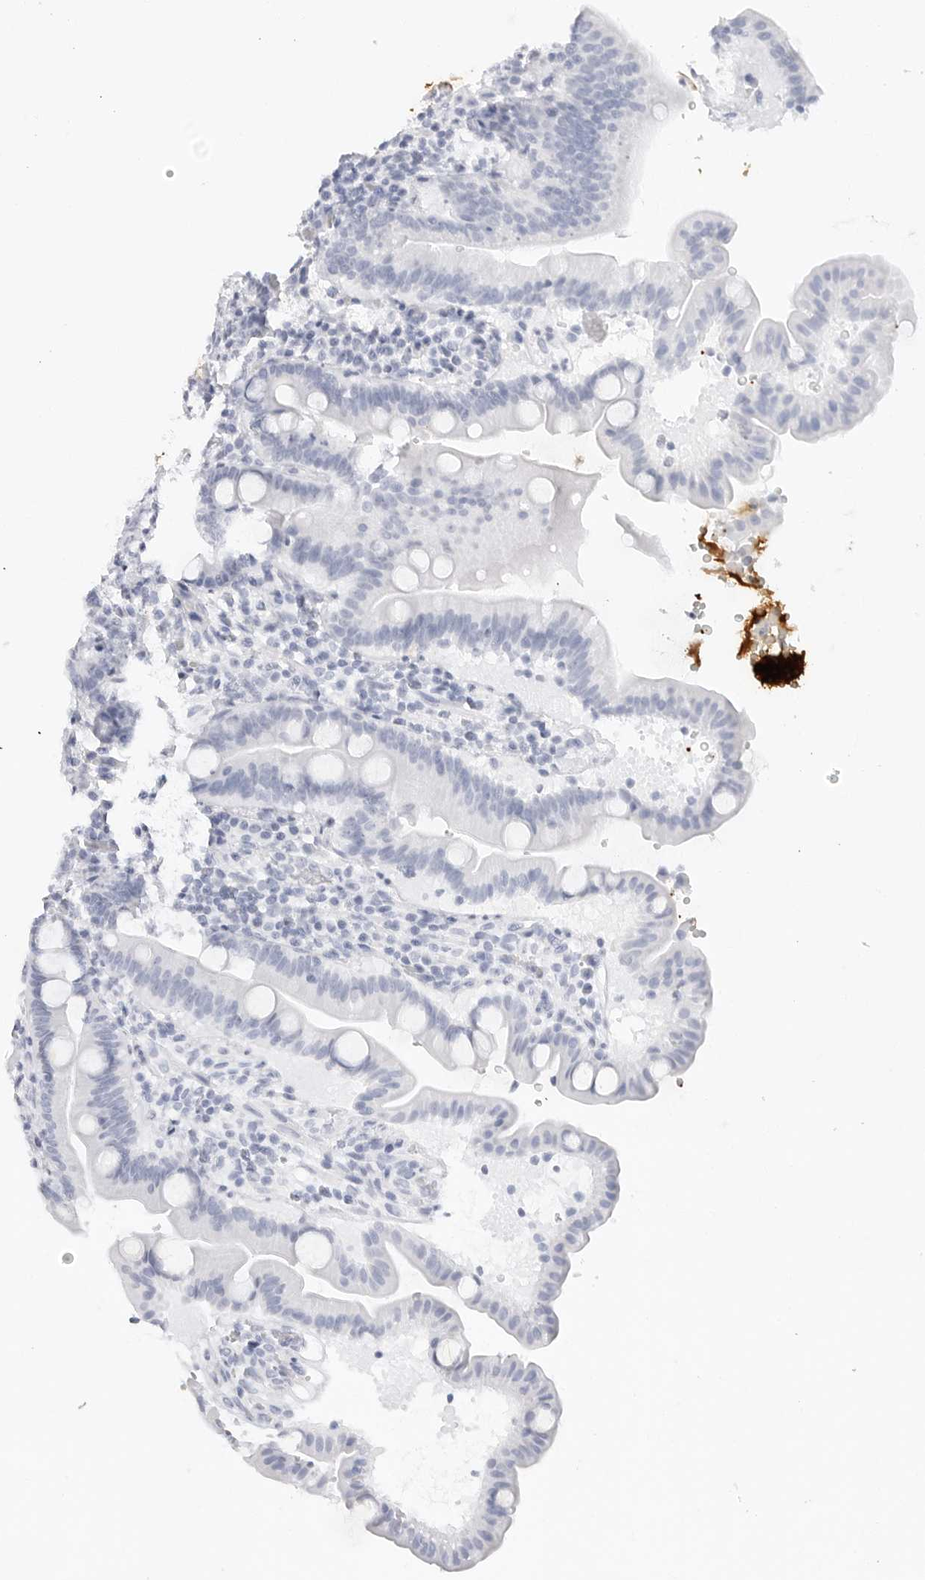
{"staining": {"intensity": "strong", "quantity": "<25%", "location": "cytoplasmic/membranous"}, "tissue": "duodenum", "cell_type": "Glandular cells", "image_type": "normal", "snomed": [{"axis": "morphology", "description": "Normal tissue, NOS"}, {"axis": "topography", "description": "Duodenum"}], "caption": "Immunohistochemistry (IHC) micrograph of normal duodenum: human duodenum stained using immunohistochemistry displays medium levels of strong protein expression localized specifically in the cytoplasmic/membranous of glandular cells, appearing as a cytoplasmic/membranous brown color.", "gene": "TFF2", "patient": {"sex": "male", "age": 54}}